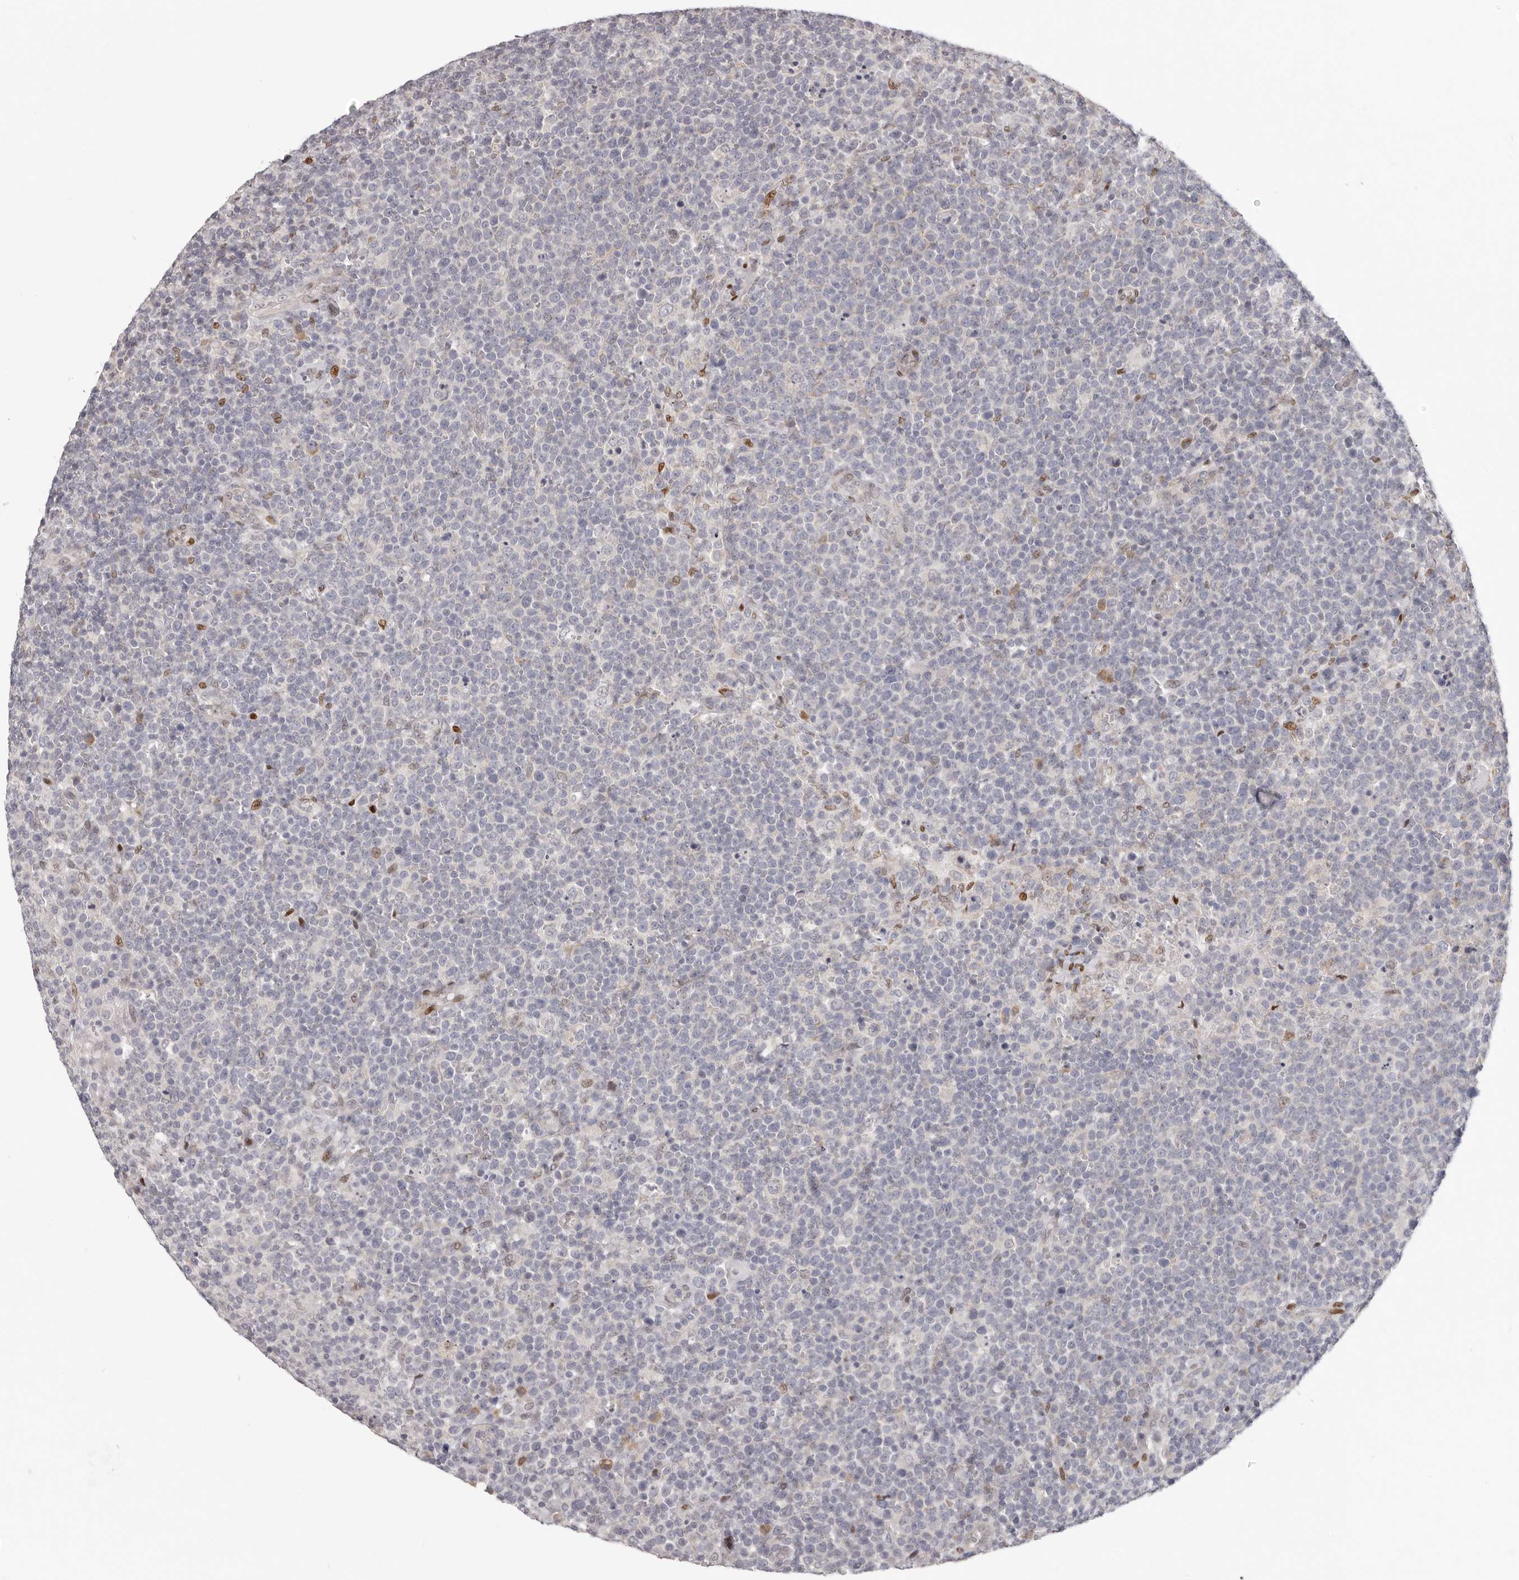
{"staining": {"intensity": "negative", "quantity": "none", "location": "none"}, "tissue": "lymphoma", "cell_type": "Tumor cells", "image_type": "cancer", "snomed": [{"axis": "morphology", "description": "Malignant lymphoma, non-Hodgkin's type, High grade"}, {"axis": "topography", "description": "Lymph node"}], "caption": "This is a micrograph of IHC staining of lymphoma, which shows no expression in tumor cells. (DAB (3,3'-diaminobenzidine) IHC, high magnification).", "gene": "SRP19", "patient": {"sex": "male", "age": 61}}